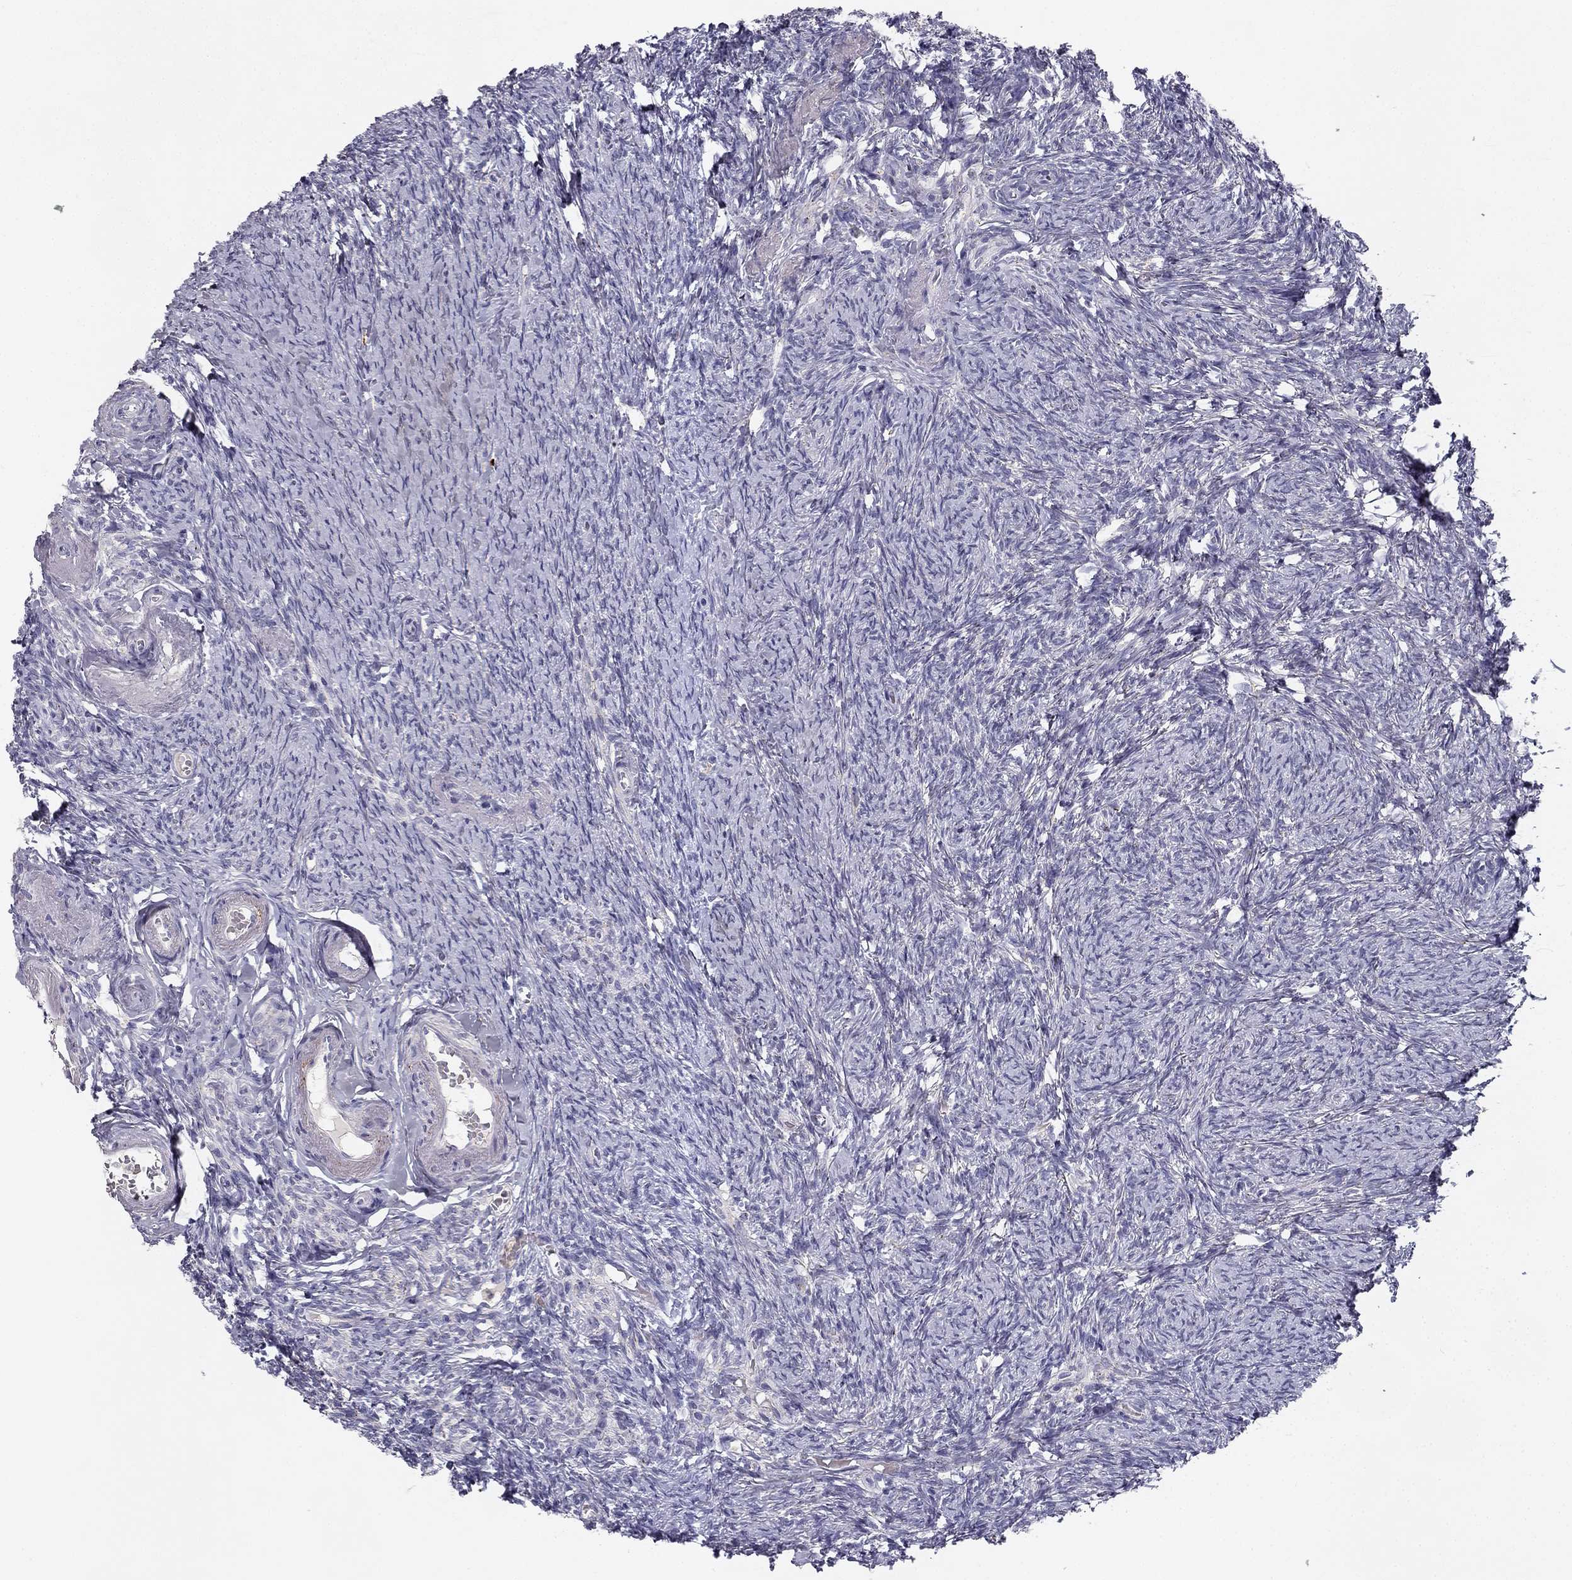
{"staining": {"intensity": "negative", "quantity": "none", "location": "none"}, "tissue": "ovary", "cell_type": "Follicle cells", "image_type": "normal", "snomed": [{"axis": "morphology", "description": "Normal tissue, NOS"}, {"axis": "topography", "description": "Ovary"}], "caption": "Follicle cells show no significant expression in unremarkable ovary.", "gene": "SLC6A4", "patient": {"sex": "female", "age": 72}}